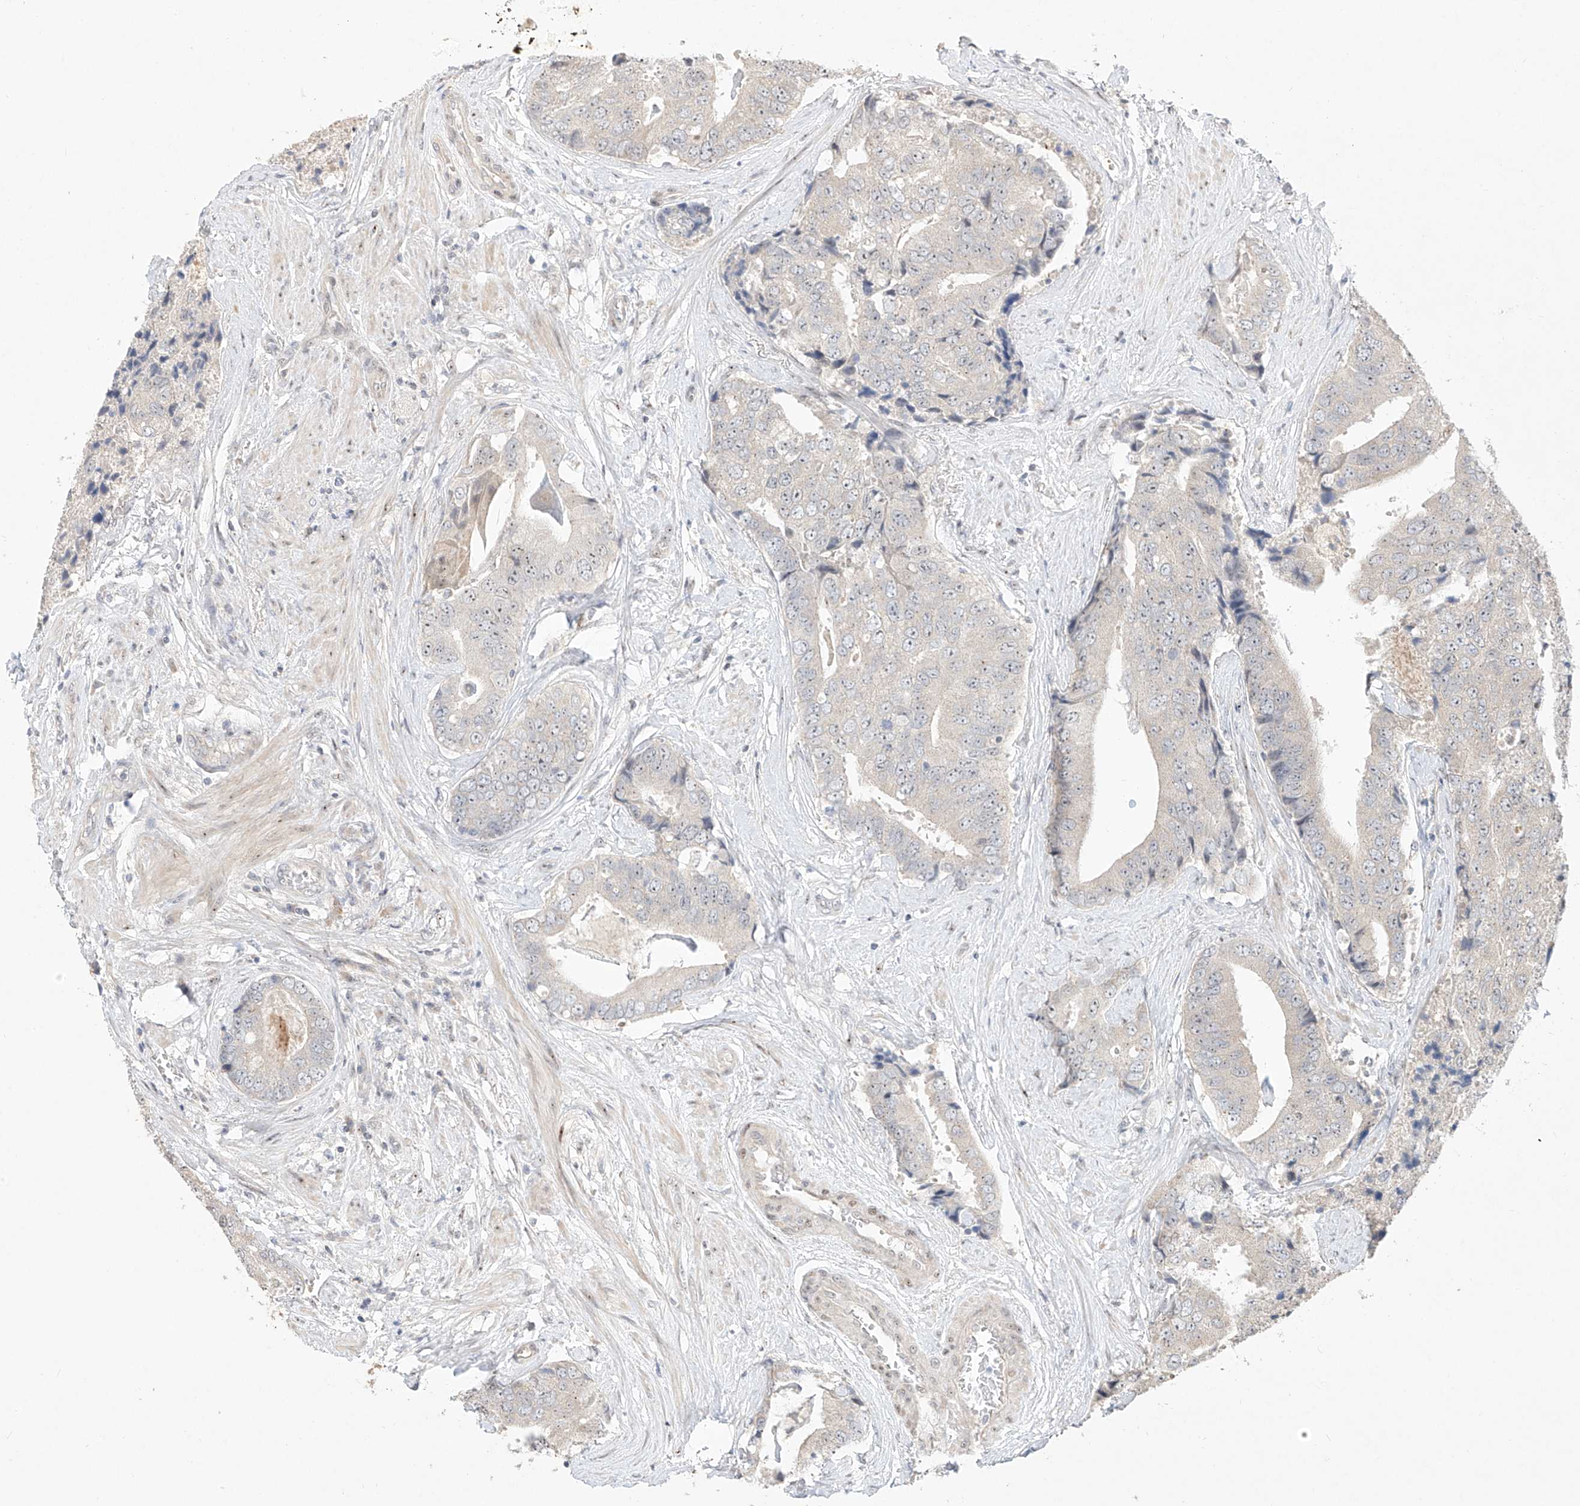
{"staining": {"intensity": "negative", "quantity": "none", "location": "none"}, "tissue": "prostate cancer", "cell_type": "Tumor cells", "image_type": "cancer", "snomed": [{"axis": "morphology", "description": "Adenocarcinoma, High grade"}, {"axis": "topography", "description": "Prostate"}], "caption": "Photomicrograph shows no protein staining in tumor cells of prostate high-grade adenocarcinoma tissue.", "gene": "TASP1", "patient": {"sex": "male", "age": 70}}